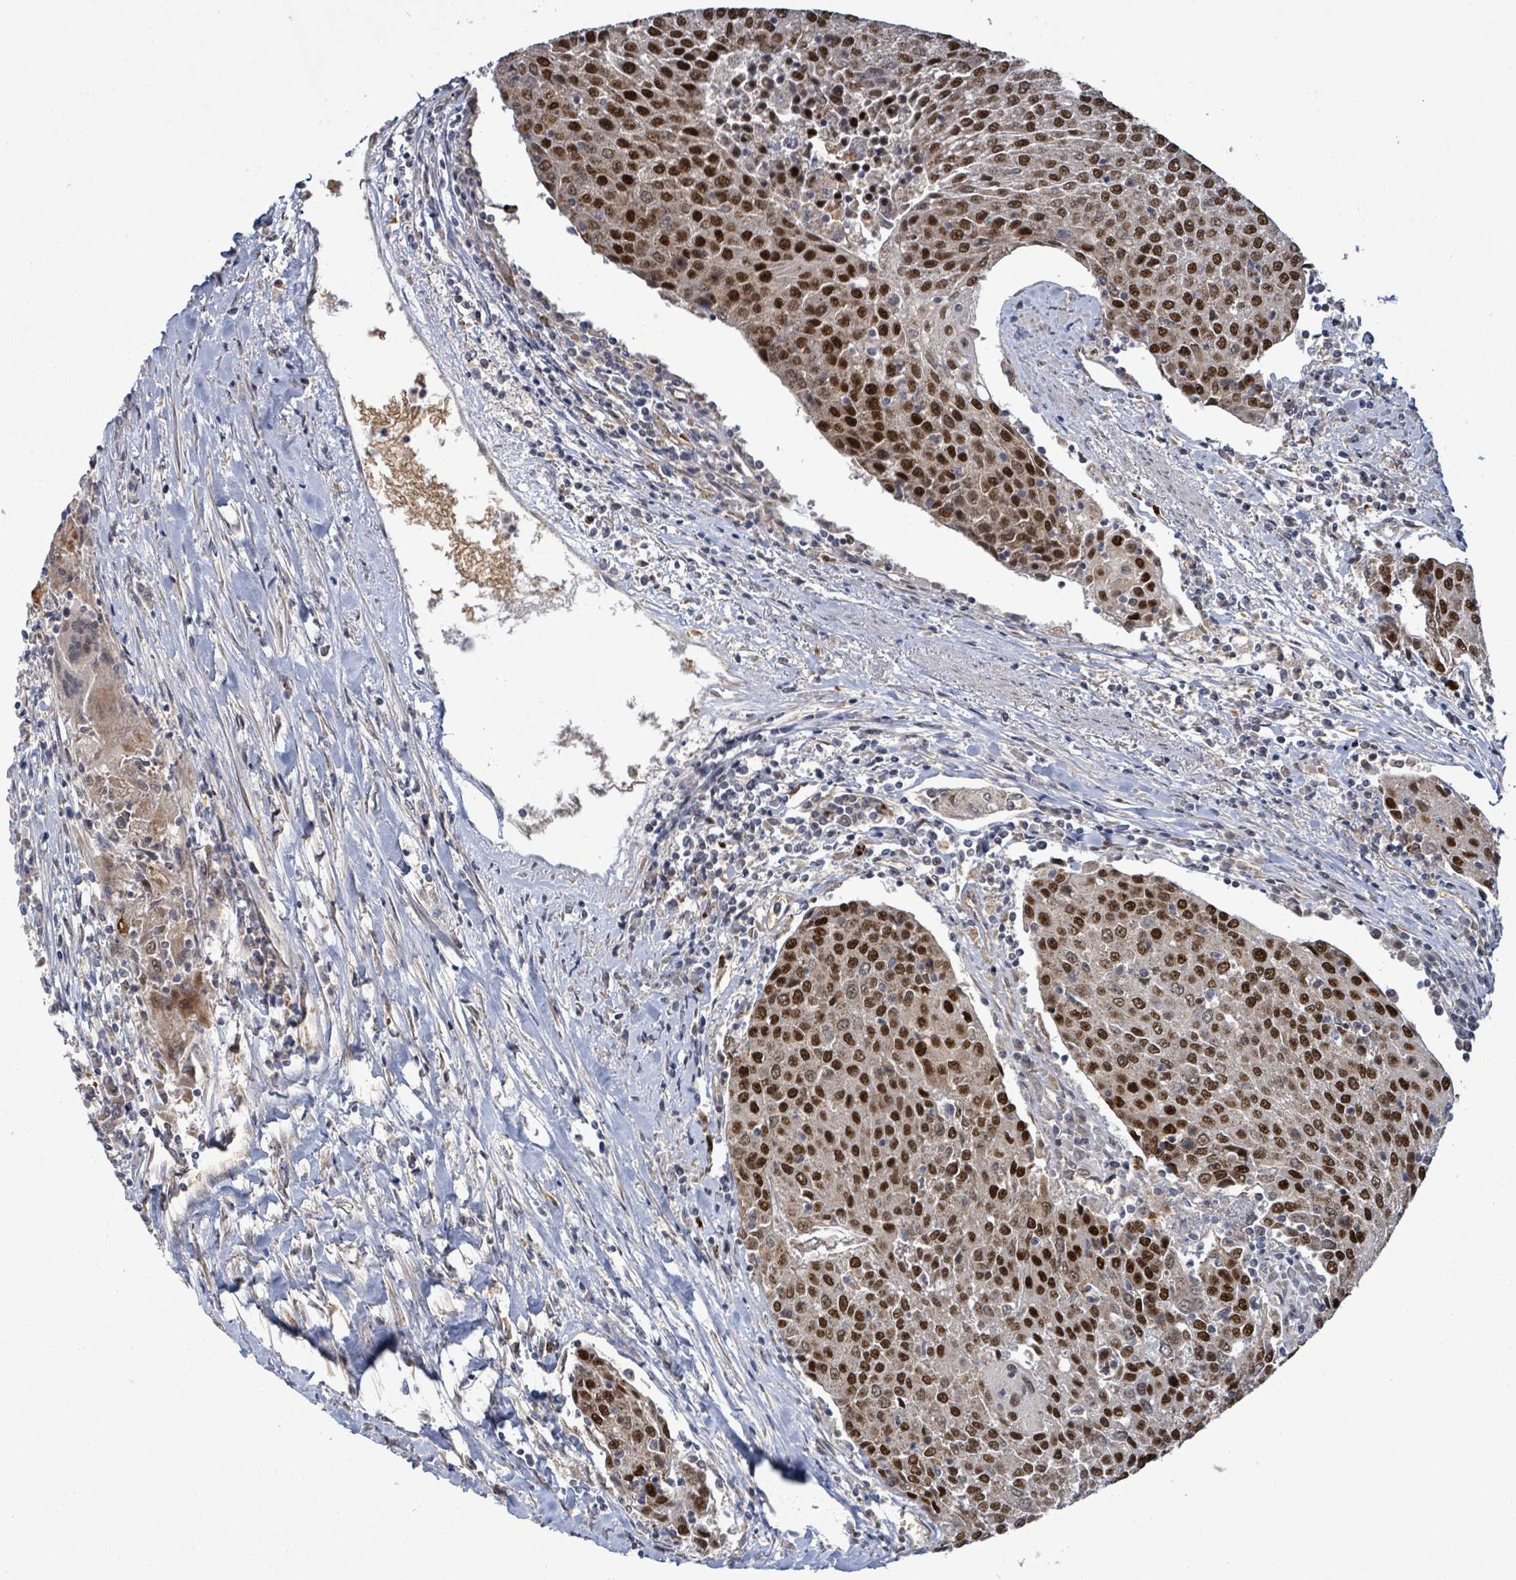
{"staining": {"intensity": "strong", "quantity": ">75%", "location": "nuclear"}, "tissue": "urothelial cancer", "cell_type": "Tumor cells", "image_type": "cancer", "snomed": [{"axis": "morphology", "description": "Urothelial carcinoma, High grade"}, {"axis": "topography", "description": "Urinary bladder"}], "caption": "This is an image of immunohistochemistry staining of urothelial cancer, which shows strong expression in the nuclear of tumor cells.", "gene": "PATZ1", "patient": {"sex": "female", "age": 85}}